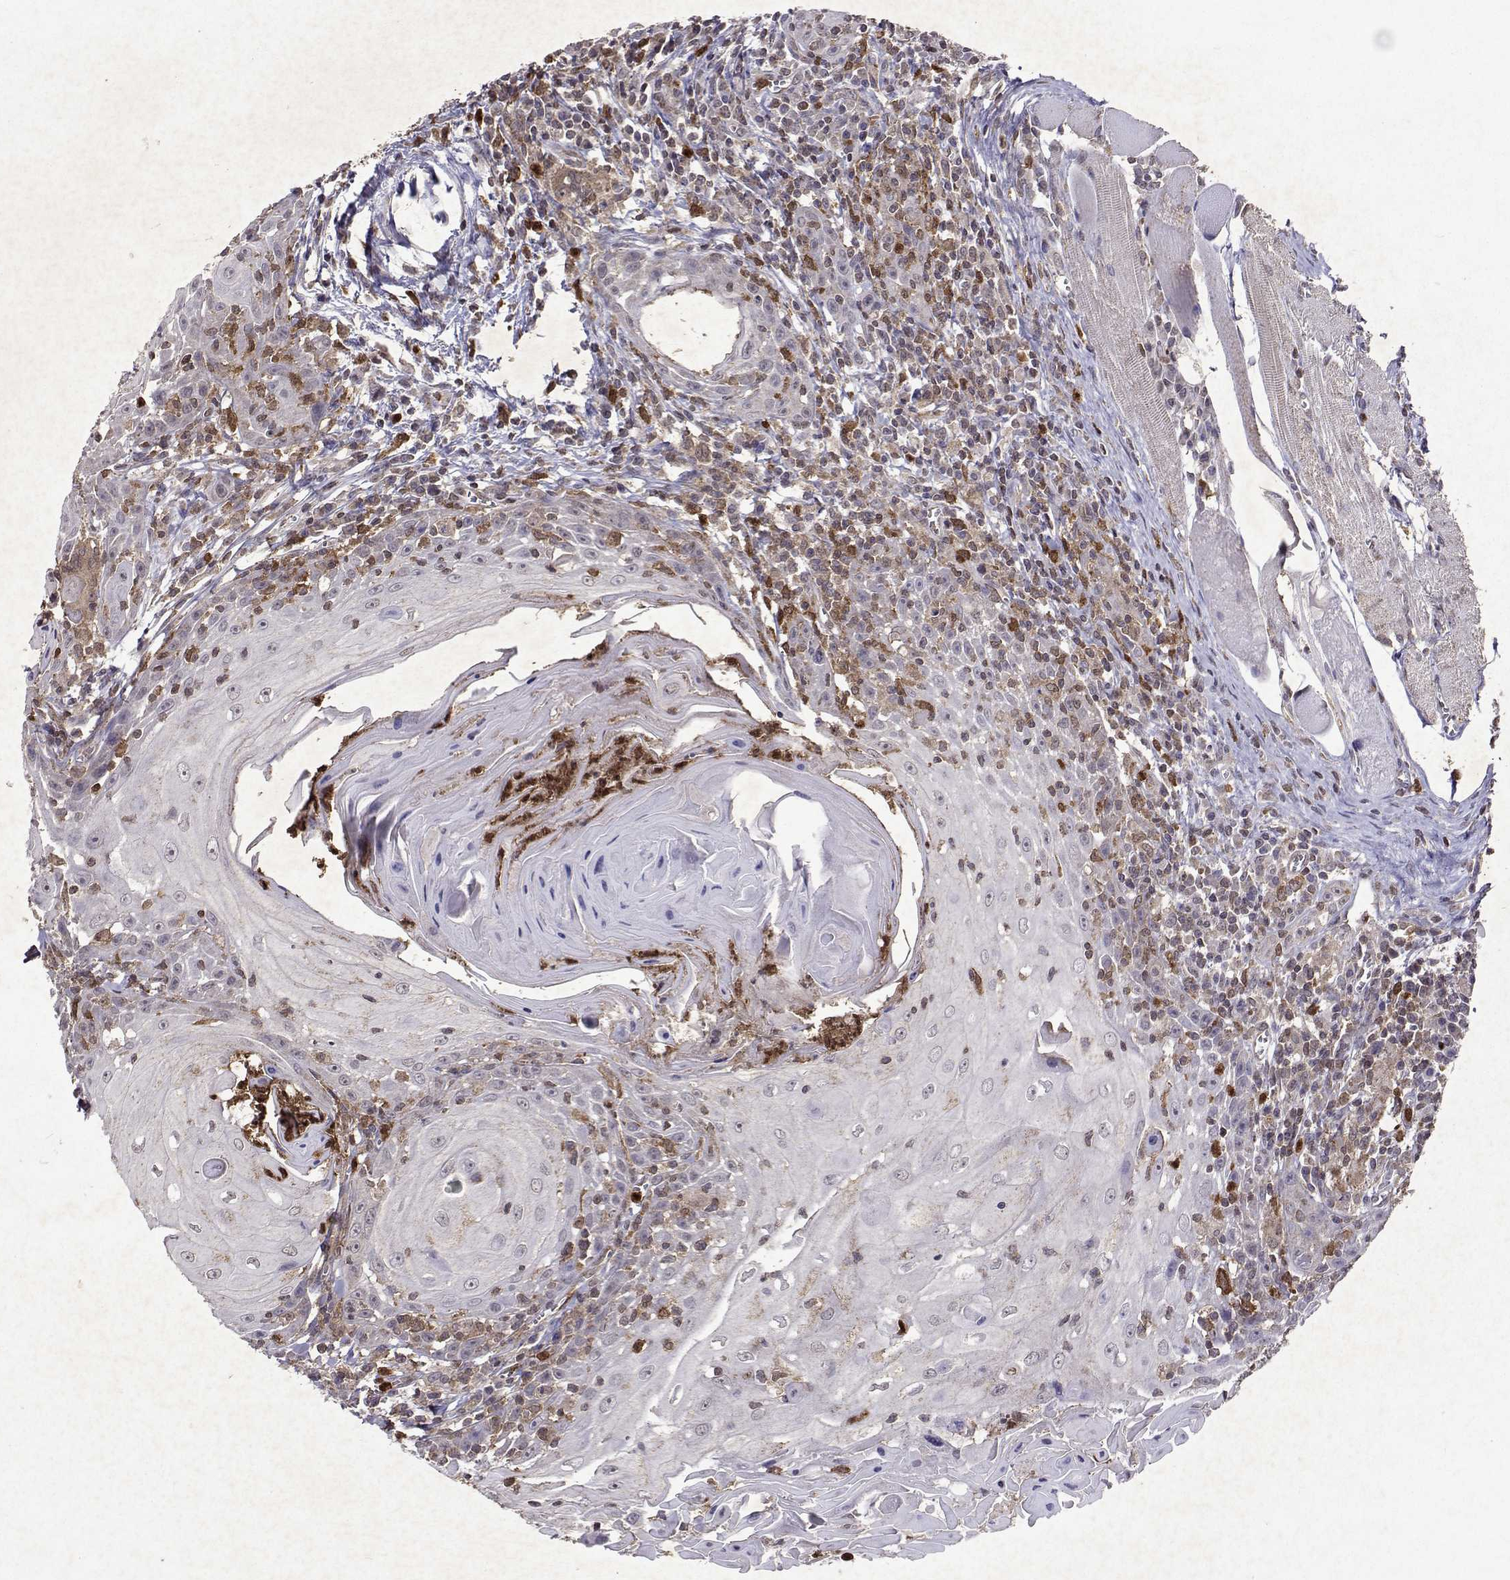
{"staining": {"intensity": "negative", "quantity": "none", "location": "none"}, "tissue": "head and neck cancer", "cell_type": "Tumor cells", "image_type": "cancer", "snomed": [{"axis": "morphology", "description": "Squamous cell carcinoma, NOS"}, {"axis": "topography", "description": "Head-Neck"}], "caption": "The micrograph shows no staining of tumor cells in head and neck cancer.", "gene": "APAF1", "patient": {"sex": "male", "age": 52}}